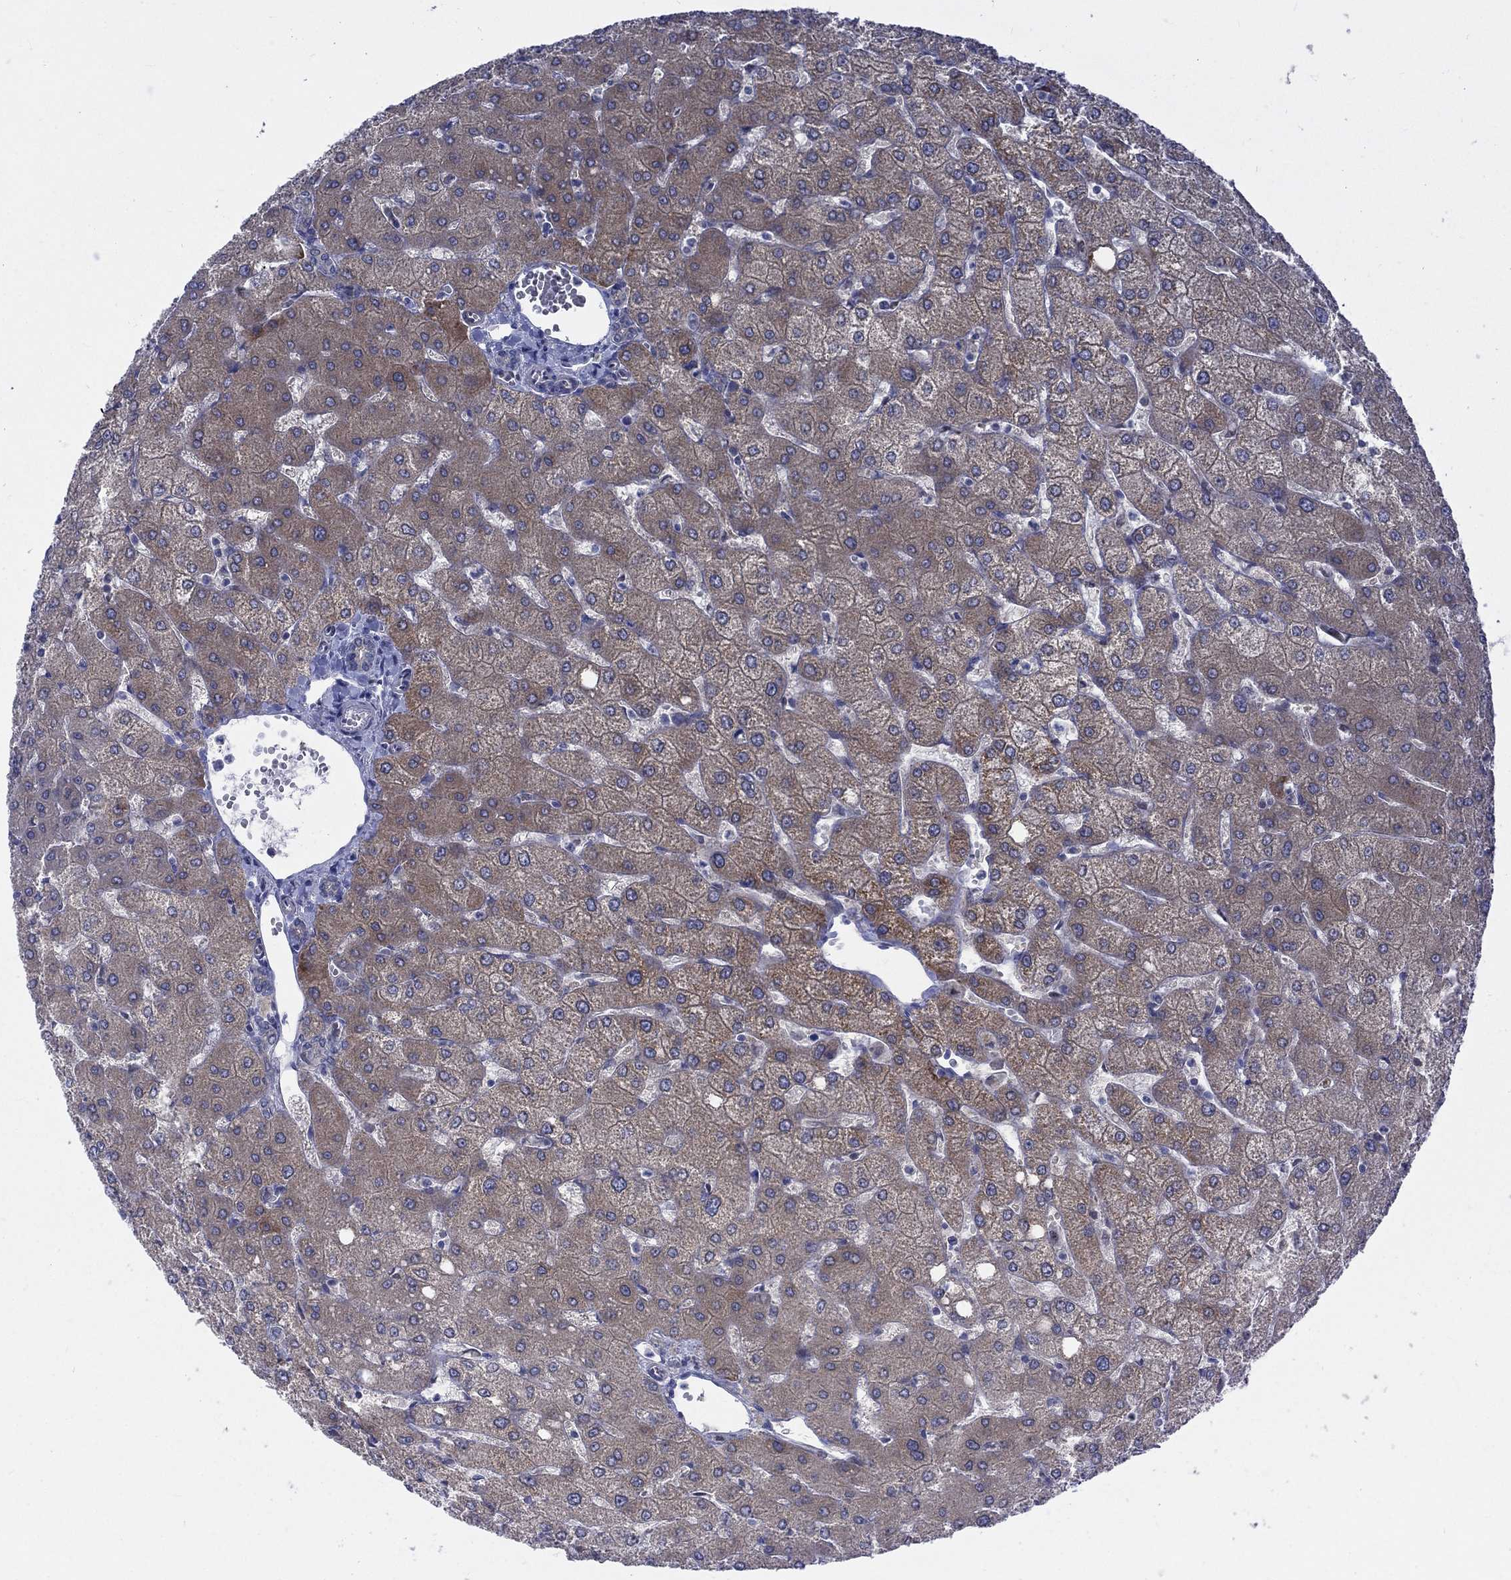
{"staining": {"intensity": "negative", "quantity": "none", "location": "none"}, "tissue": "liver", "cell_type": "Cholangiocytes", "image_type": "normal", "snomed": [{"axis": "morphology", "description": "Normal tissue, NOS"}, {"axis": "topography", "description": "Liver"}], "caption": "Immunohistochemistry of normal liver reveals no staining in cholangiocytes.", "gene": "EGFLAM", "patient": {"sex": "female", "age": 54}}